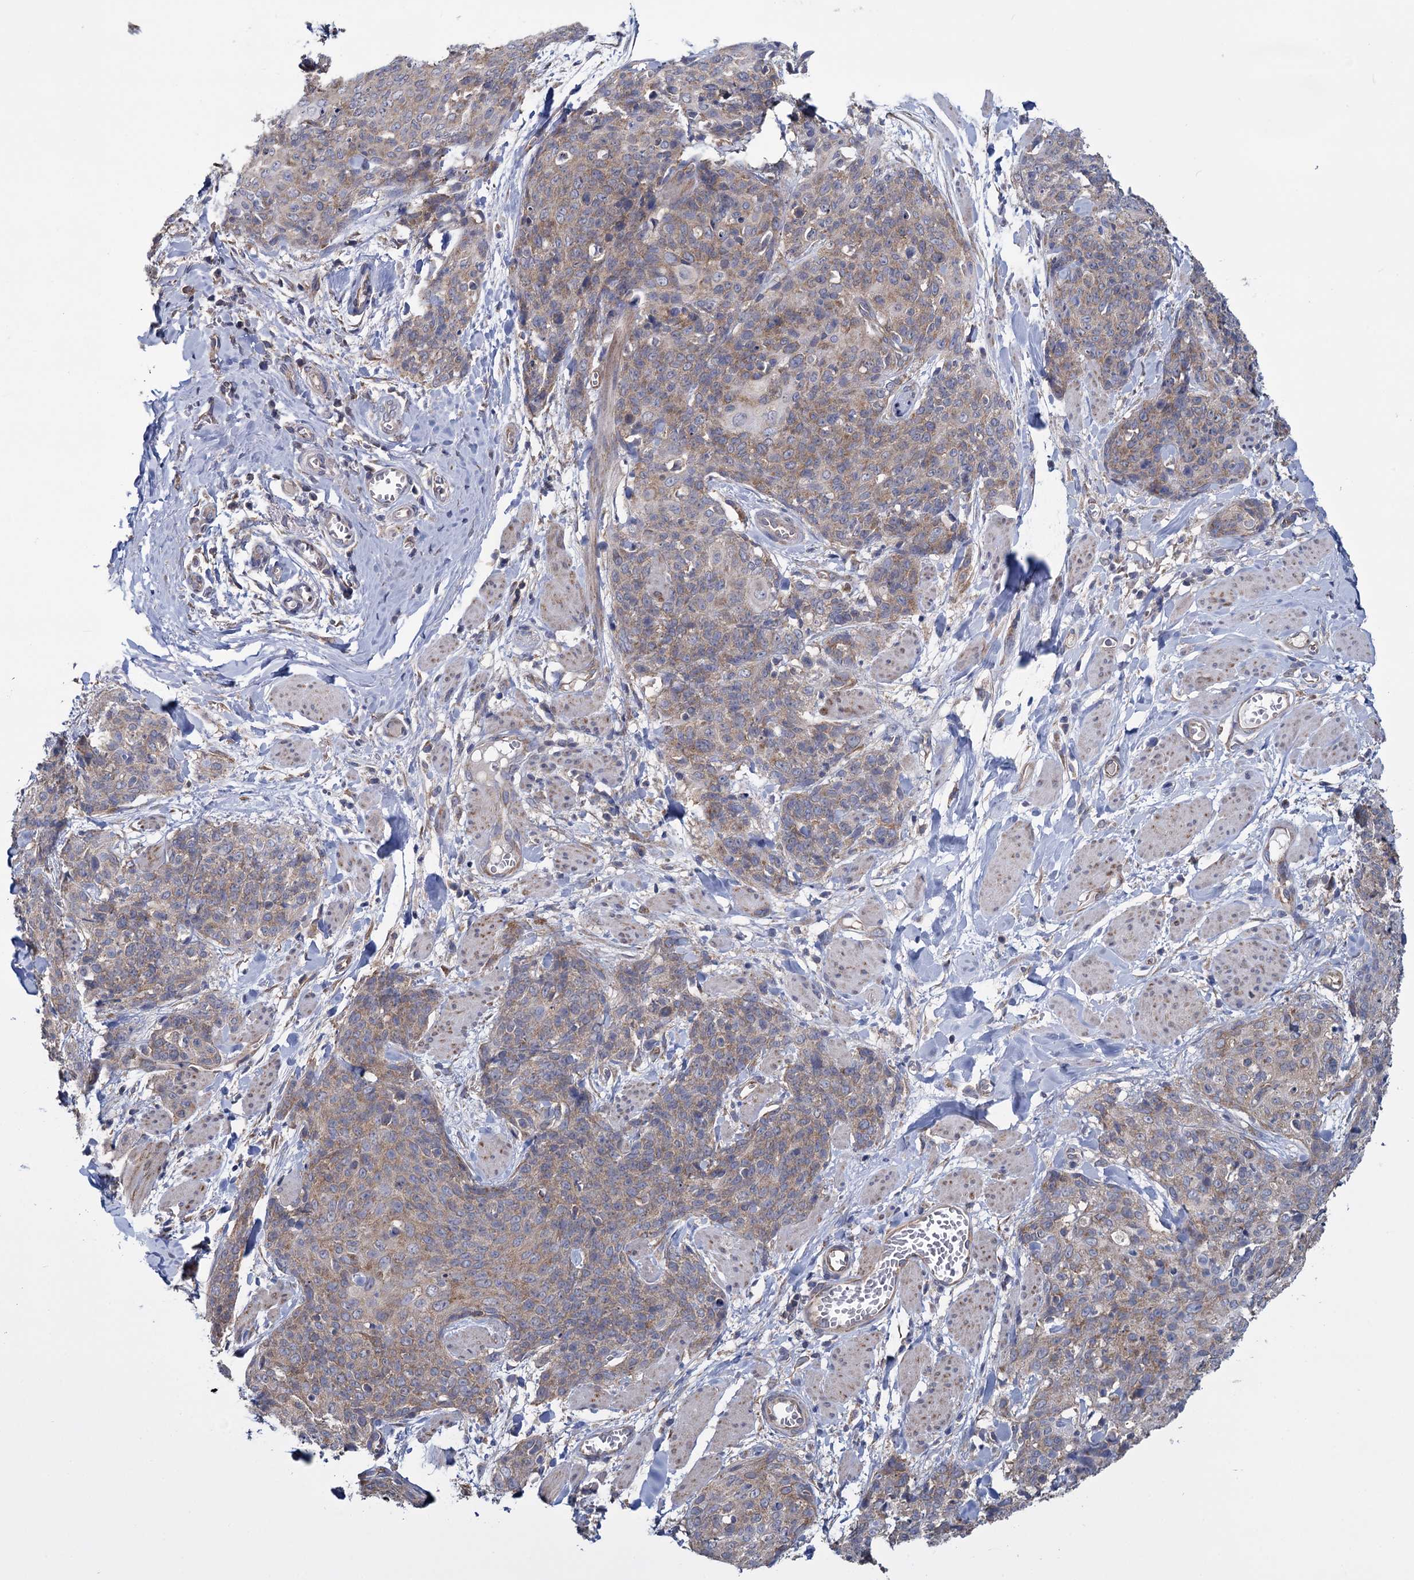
{"staining": {"intensity": "moderate", "quantity": ">75%", "location": "cytoplasmic/membranous"}, "tissue": "skin cancer", "cell_type": "Tumor cells", "image_type": "cancer", "snomed": [{"axis": "morphology", "description": "Squamous cell carcinoma, NOS"}, {"axis": "topography", "description": "Skin"}, {"axis": "topography", "description": "Vulva"}], "caption": "This is a micrograph of IHC staining of skin cancer (squamous cell carcinoma), which shows moderate positivity in the cytoplasmic/membranous of tumor cells.", "gene": "GSTM2", "patient": {"sex": "female", "age": 85}}